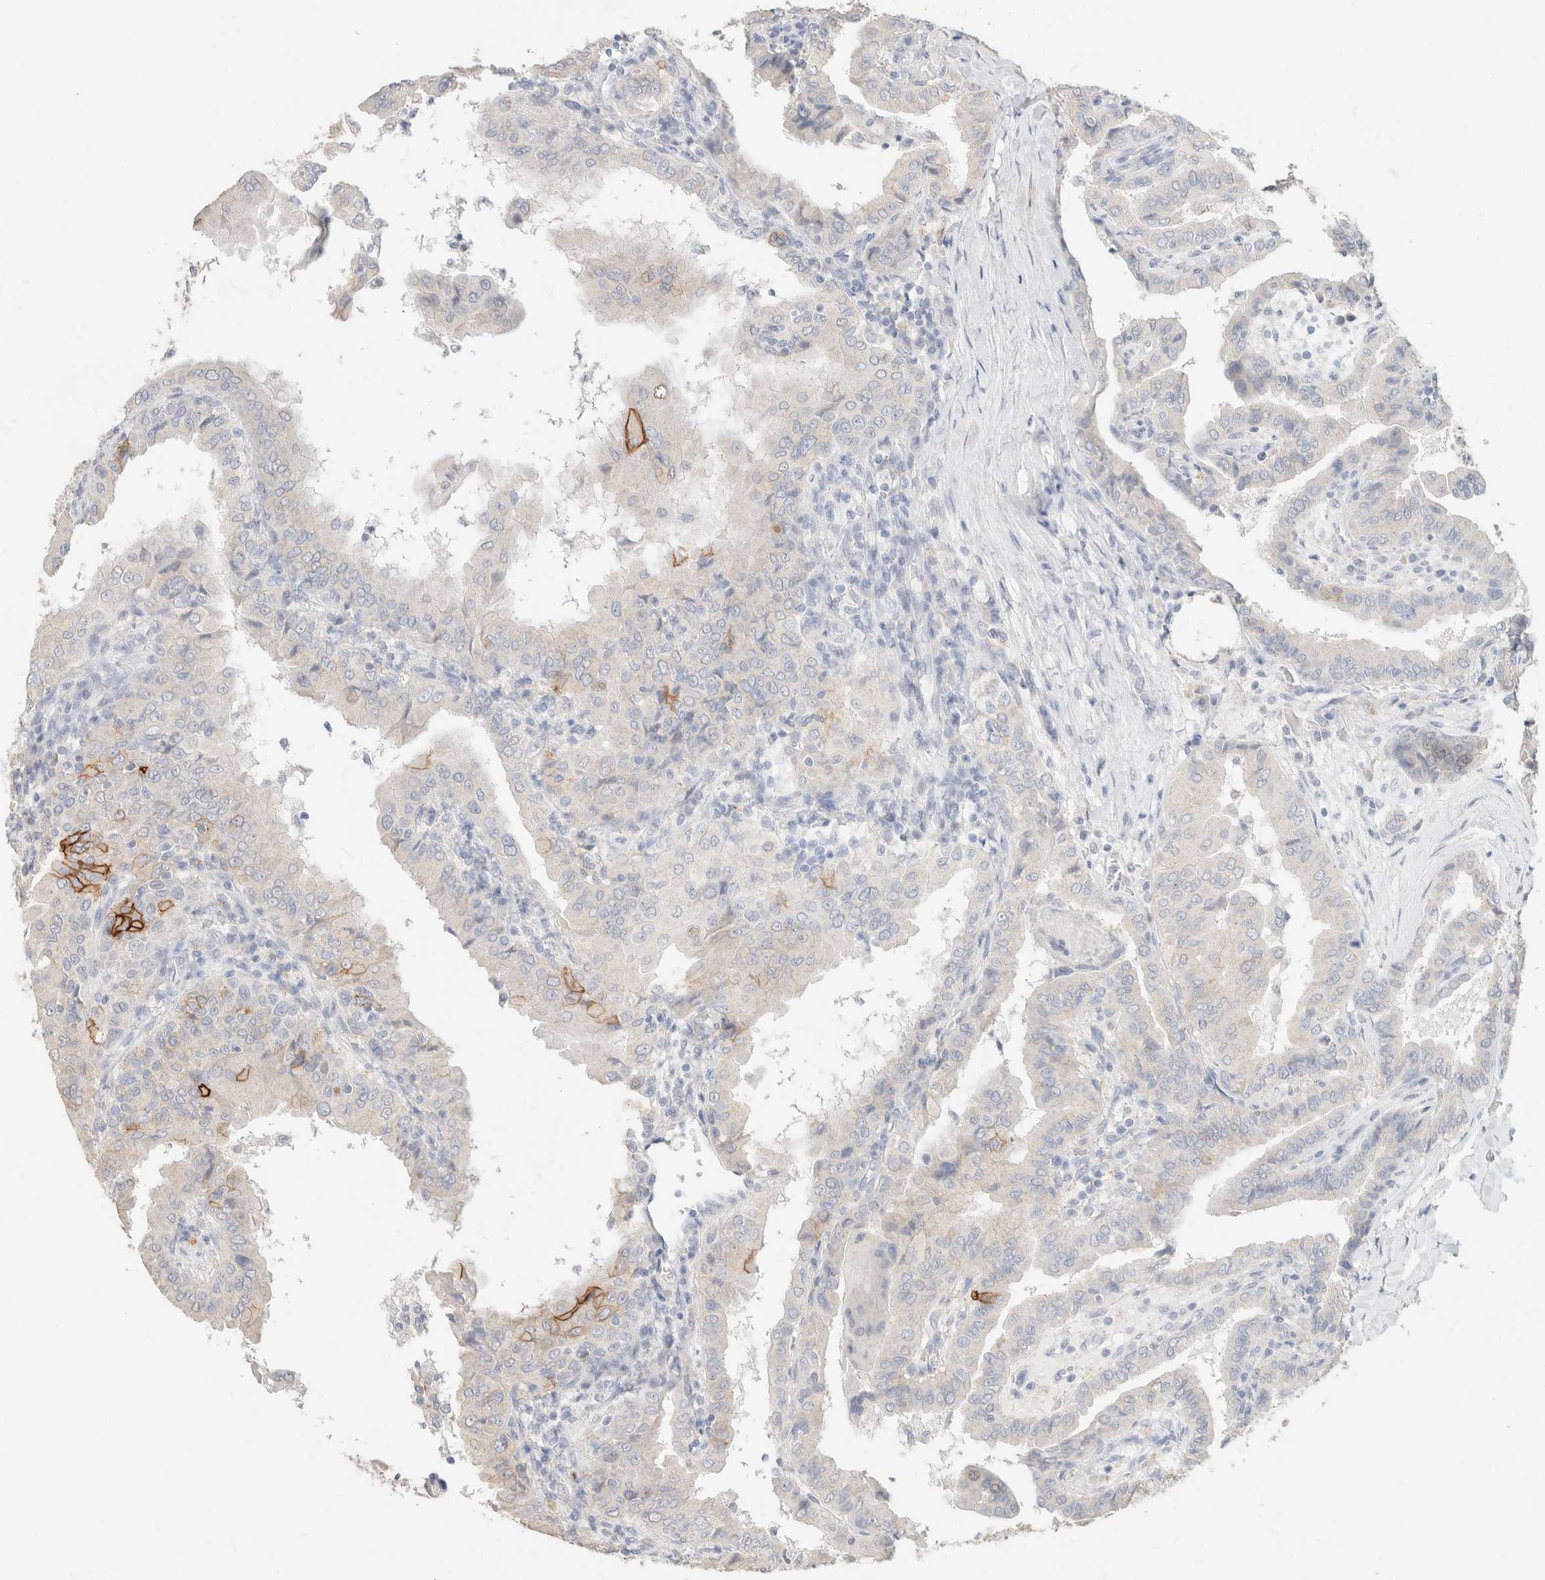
{"staining": {"intensity": "moderate", "quantity": "<25%", "location": "cytoplasmic/membranous"}, "tissue": "thyroid cancer", "cell_type": "Tumor cells", "image_type": "cancer", "snomed": [{"axis": "morphology", "description": "Papillary adenocarcinoma, NOS"}, {"axis": "topography", "description": "Thyroid gland"}], "caption": "A brown stain labels moderate cytoplasmic/membranous positivity of a protein in thyroid papillary adenocarcinoma tumor cells.", "gene": "CA12", "patient": {"sex": "male", "age": 33}}